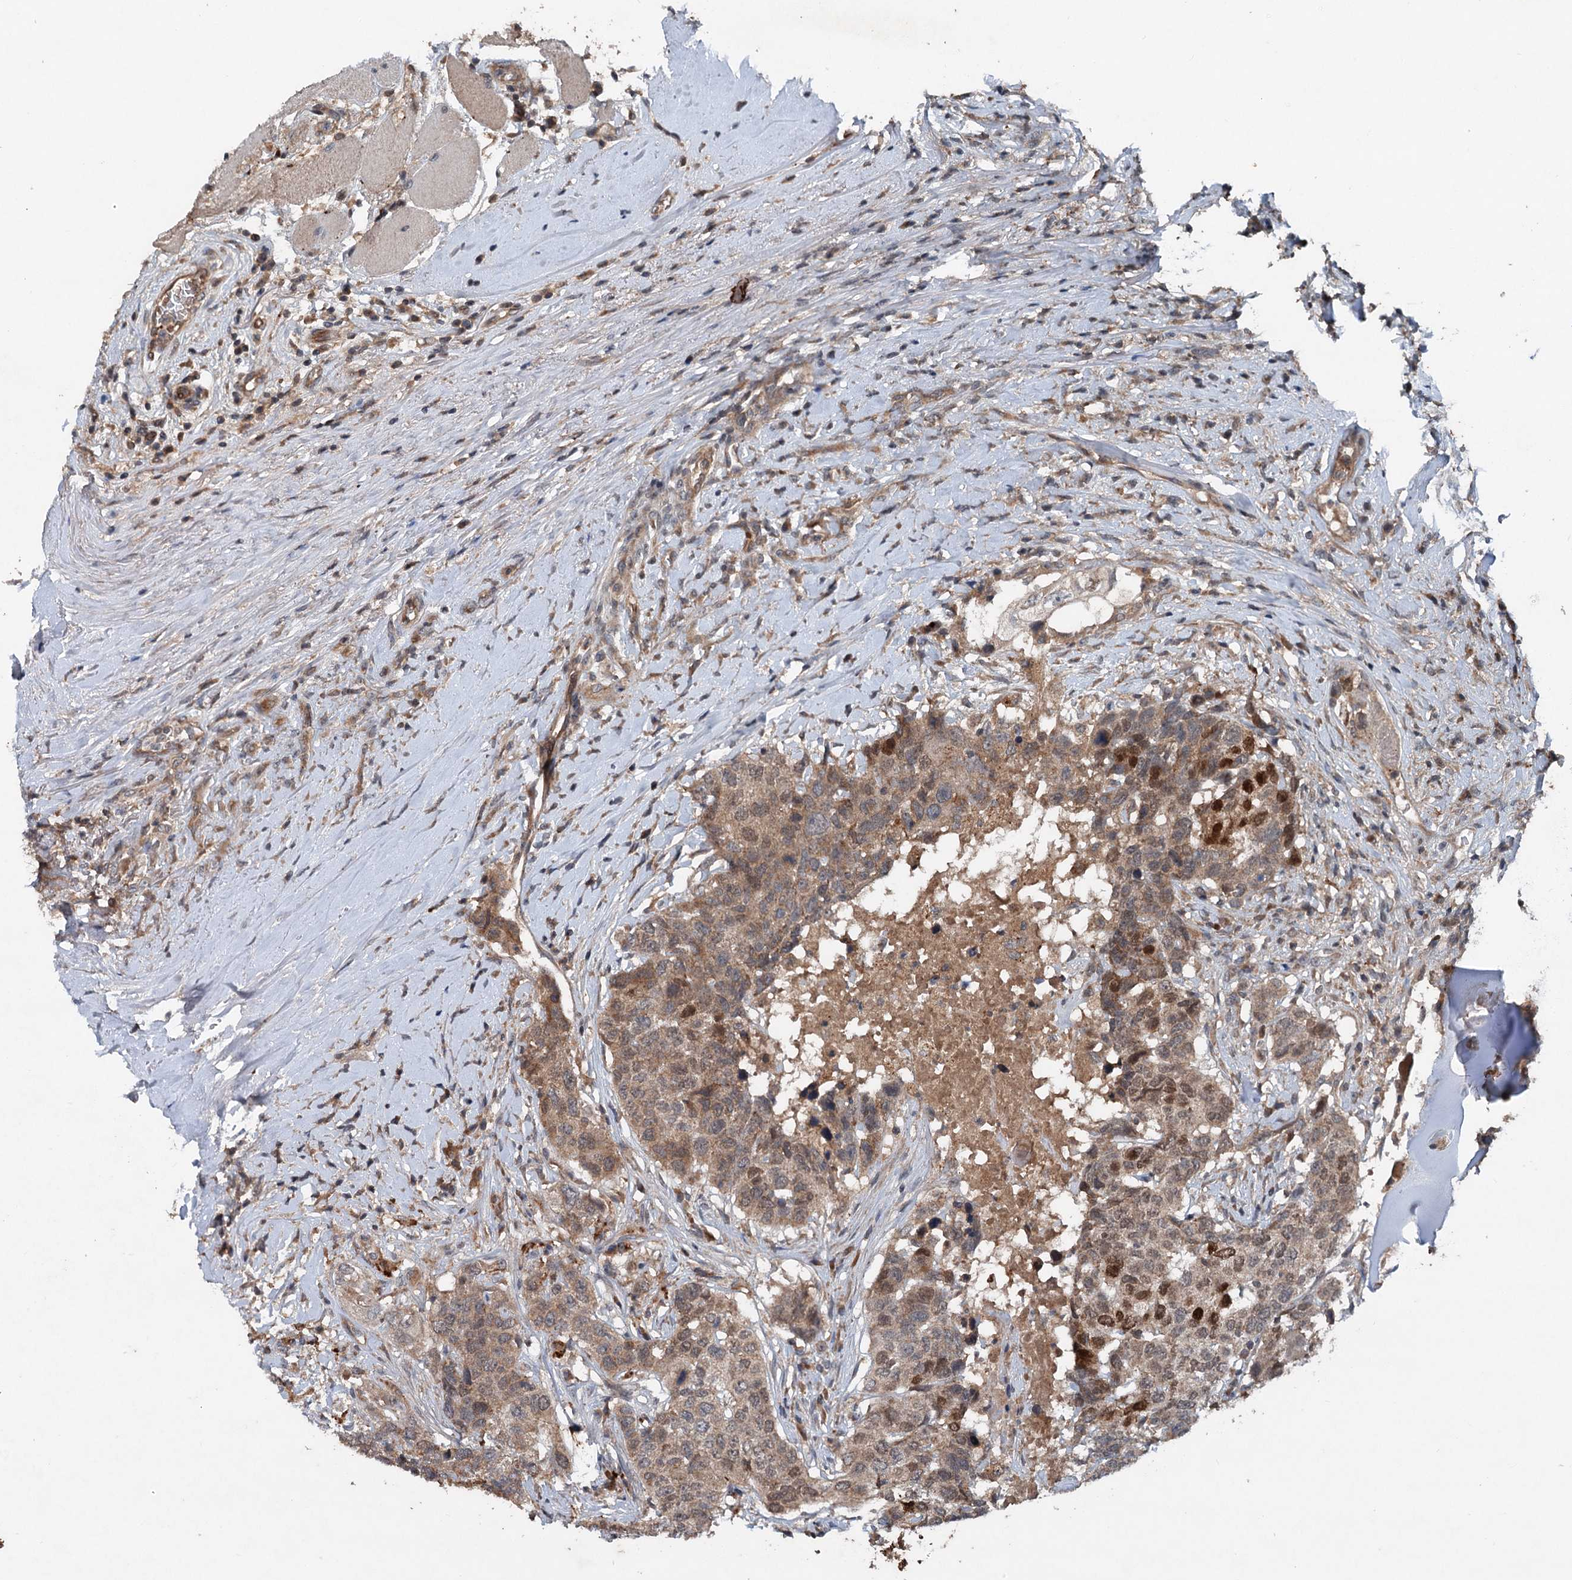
{"staining": {"intensity": "strong", "quantity": "25%-75%", "location": "cytoplasmic/membranous,nuclear"}, "tissue": "head and neck cancer", "cell_type": "Tumor cells", "image_type": "cancer", "snomed": [{"axis": "morphology", "description": "Squamous cell carcinoma, NOS"}, {"axis": "topography", "description": "Head-Neck"}], "caption": "Strong cytoplasmic/membranous and nuclear protein expression is appreciated in about 25%-75% of tumor cells in head and neck cancer (squamous cell carcinoma). Nuclei are stained in blue.", "gene": "N4BP2L2", "patient": {"sex": "male", "age": 66}}